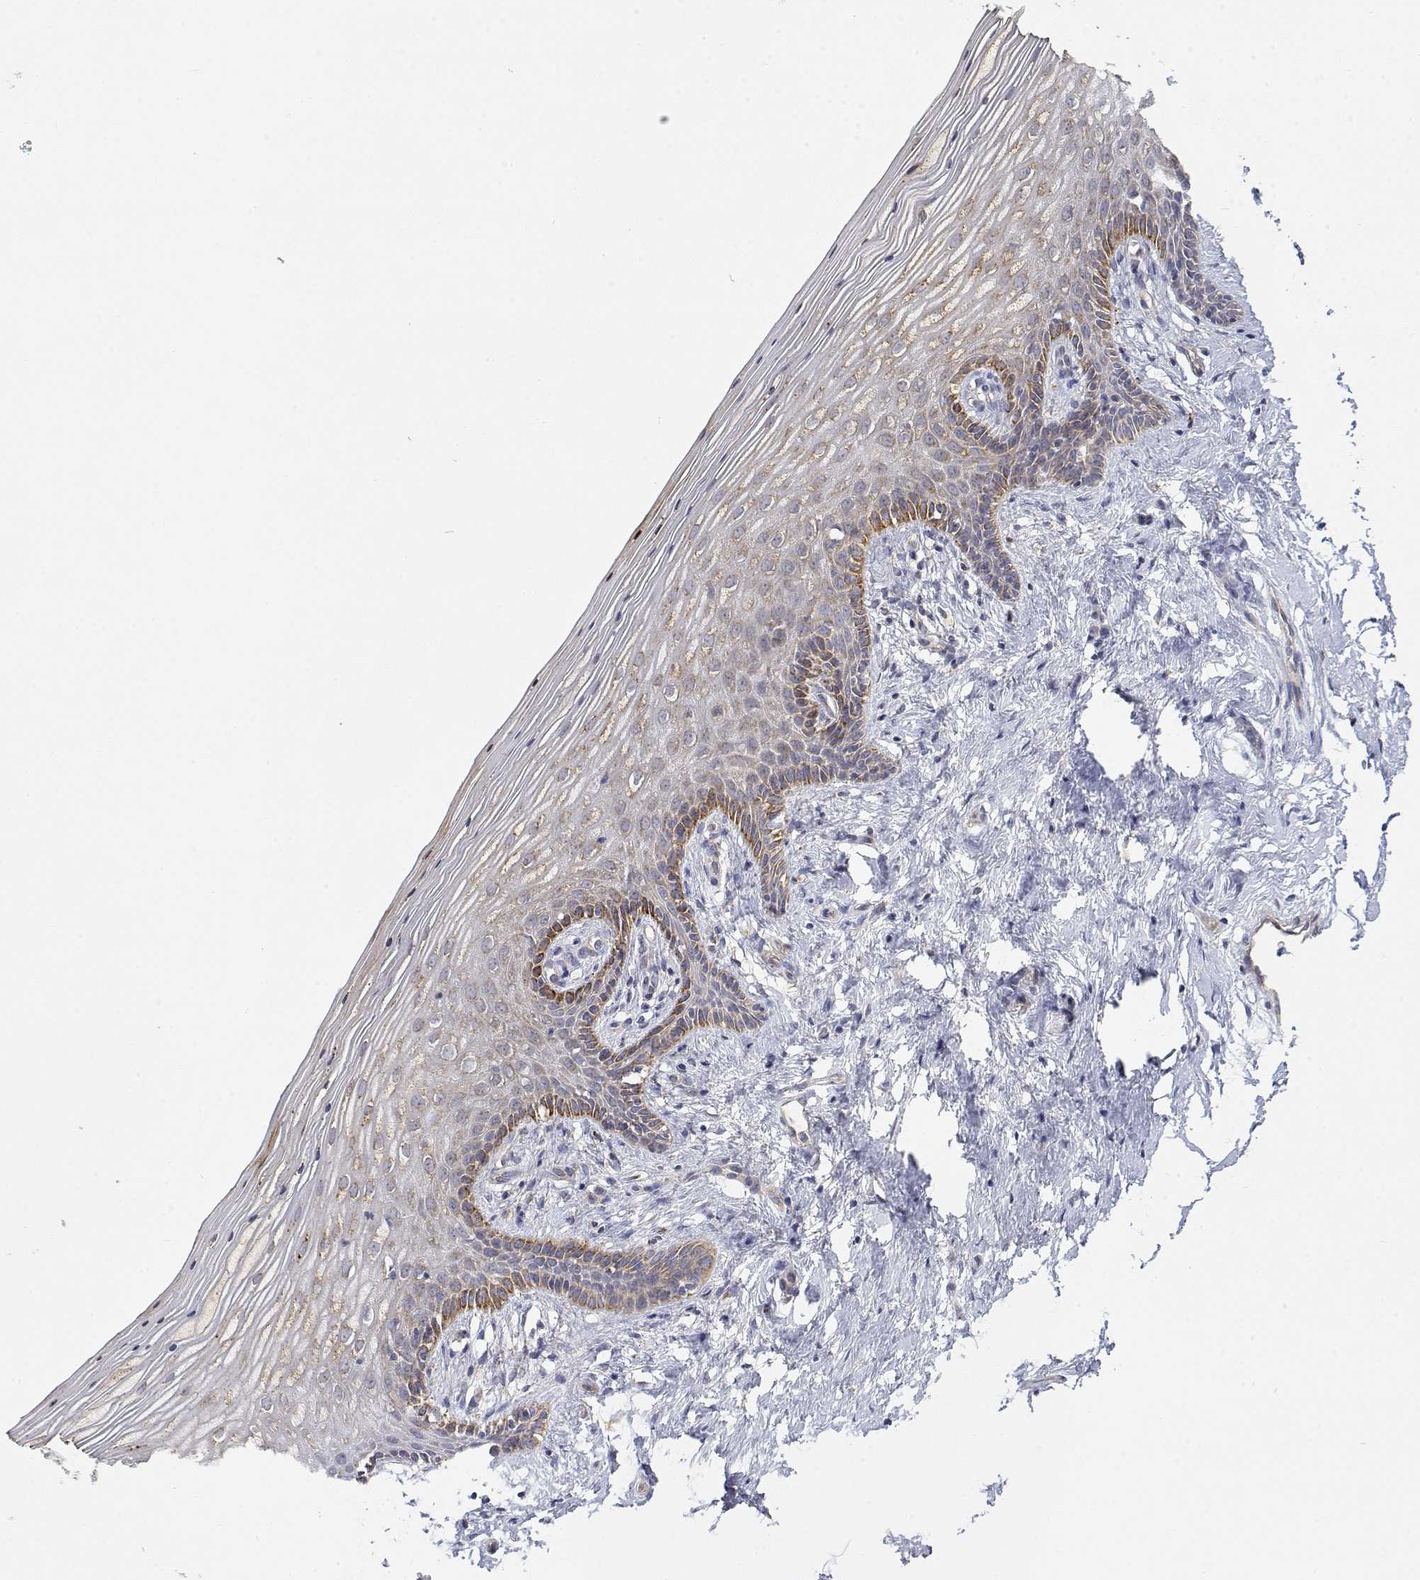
{"staining": {"intensity": "moderate", "quantity": "<25%", "location": "cytoplasmic/membranous"}, "tissue": "vagina", "cell_type": "Squamous epithelial cells", "image_type": "normal", "snomed": [{"axis": "morphology", "description": "Normal tissue, NOS"}, {"axis": "topography", "description": "Vagina"}], "caption": "Immunohistochemistry (IHC) image of unremarkable vagina stained for a protein (brown), which reveals low levels of moderate cytoplasmic/membranous staining in approximately <25% of squamous epithelial cells.", "gene": "LONRF3", "patient": {"sex": "female", "age": 45}}